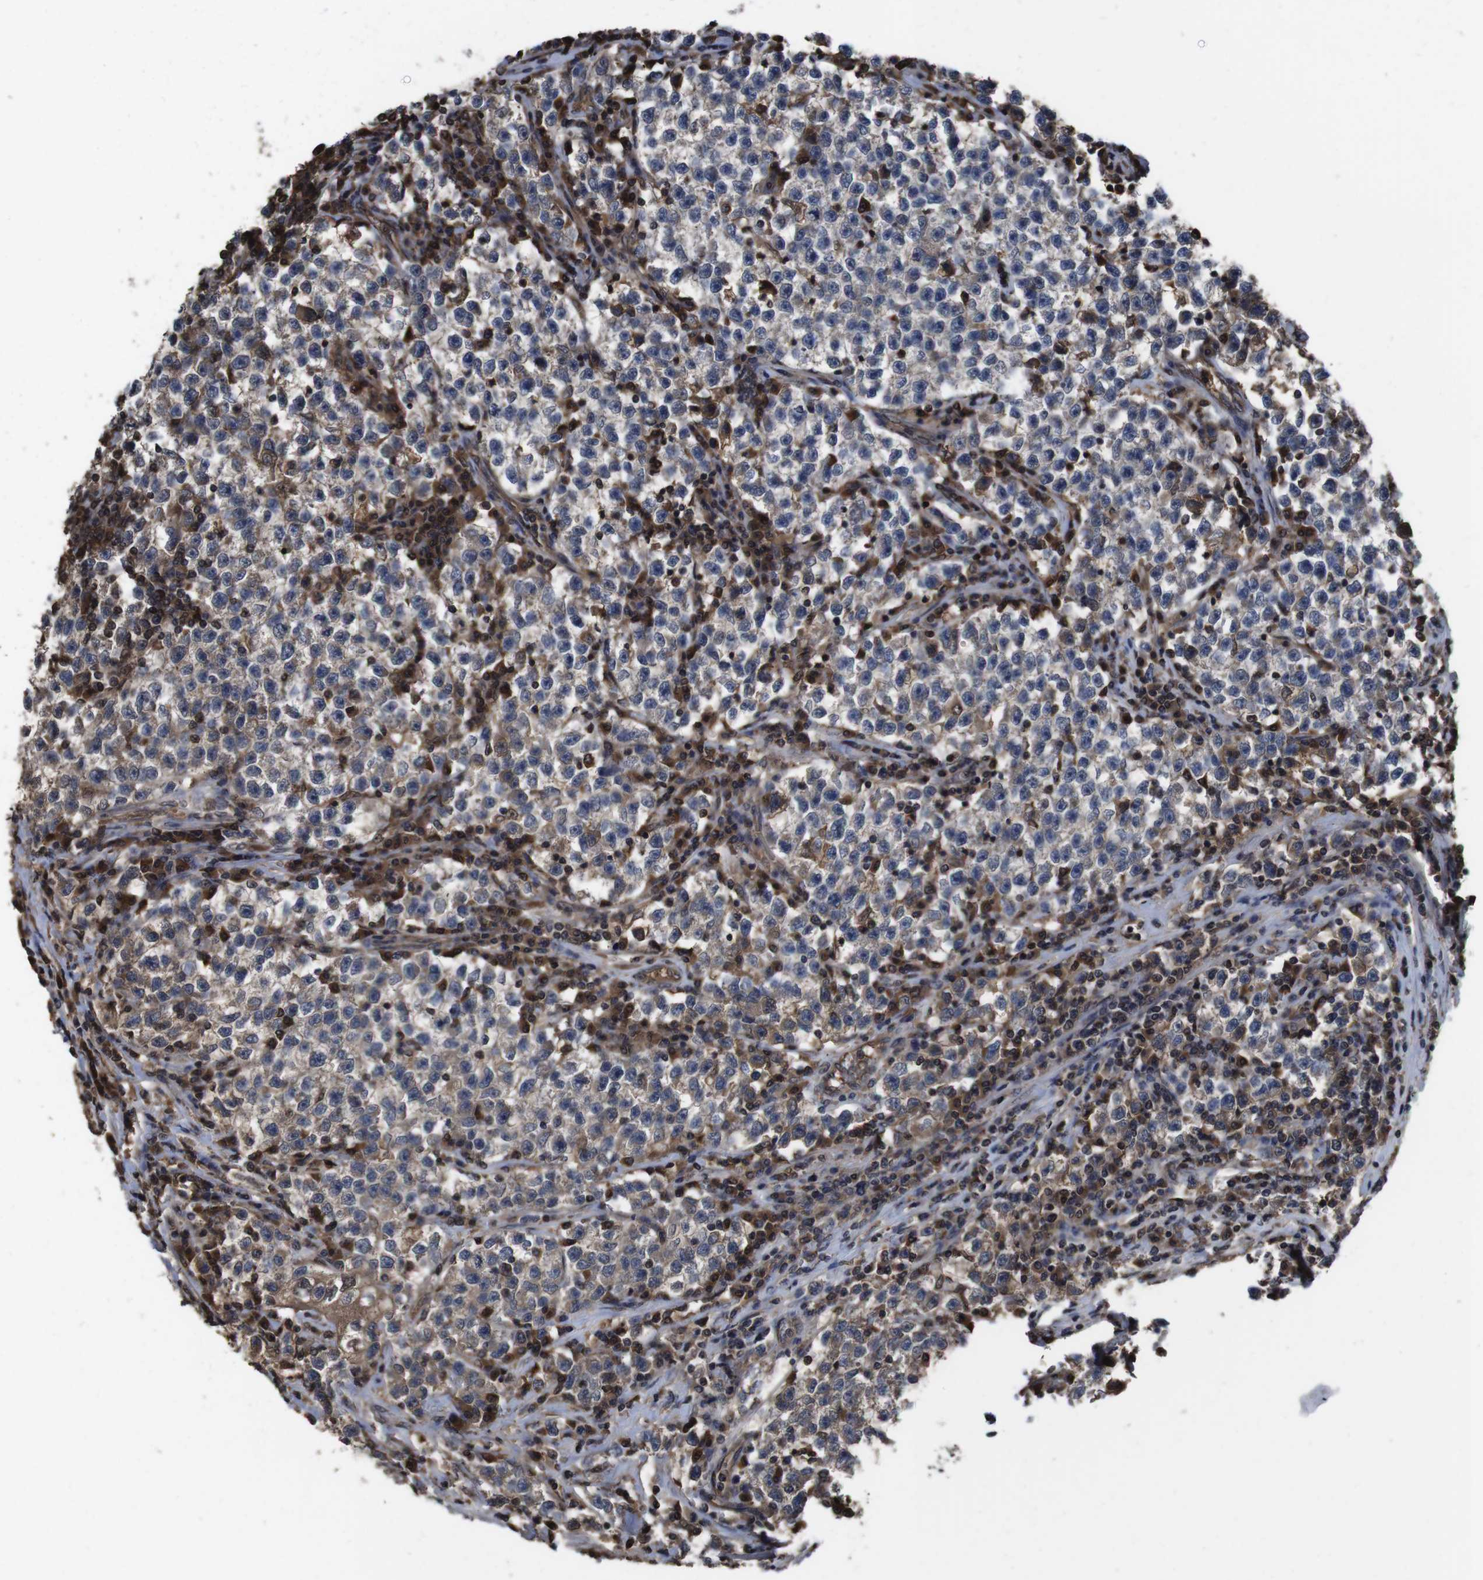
{"staining": {"intensity": "weak", "quantity": "<25%", "location": "cytoplasmic/membranous"}, "tissue": "testis cancer", "cell_type": "Tumor cells", "image_type": "cancer", "snomed": [{"axis": "morphology", "description": "Seminoma, NOS"}, {"axis": "topography", "description": "Testis"}], "caption": "An immunohistochemistry image of testis cancer is shown. There is no staining in tumor cells of testis cancer. (Stains: DAB (3,3'-diaminobenzidine) immunohistochemistry with hematoxylin counter stain, Microscopy: brightfield microscopy at high magnification).", "gene": "CXCL11", "patient": {"sex": "male", "age": 22}}